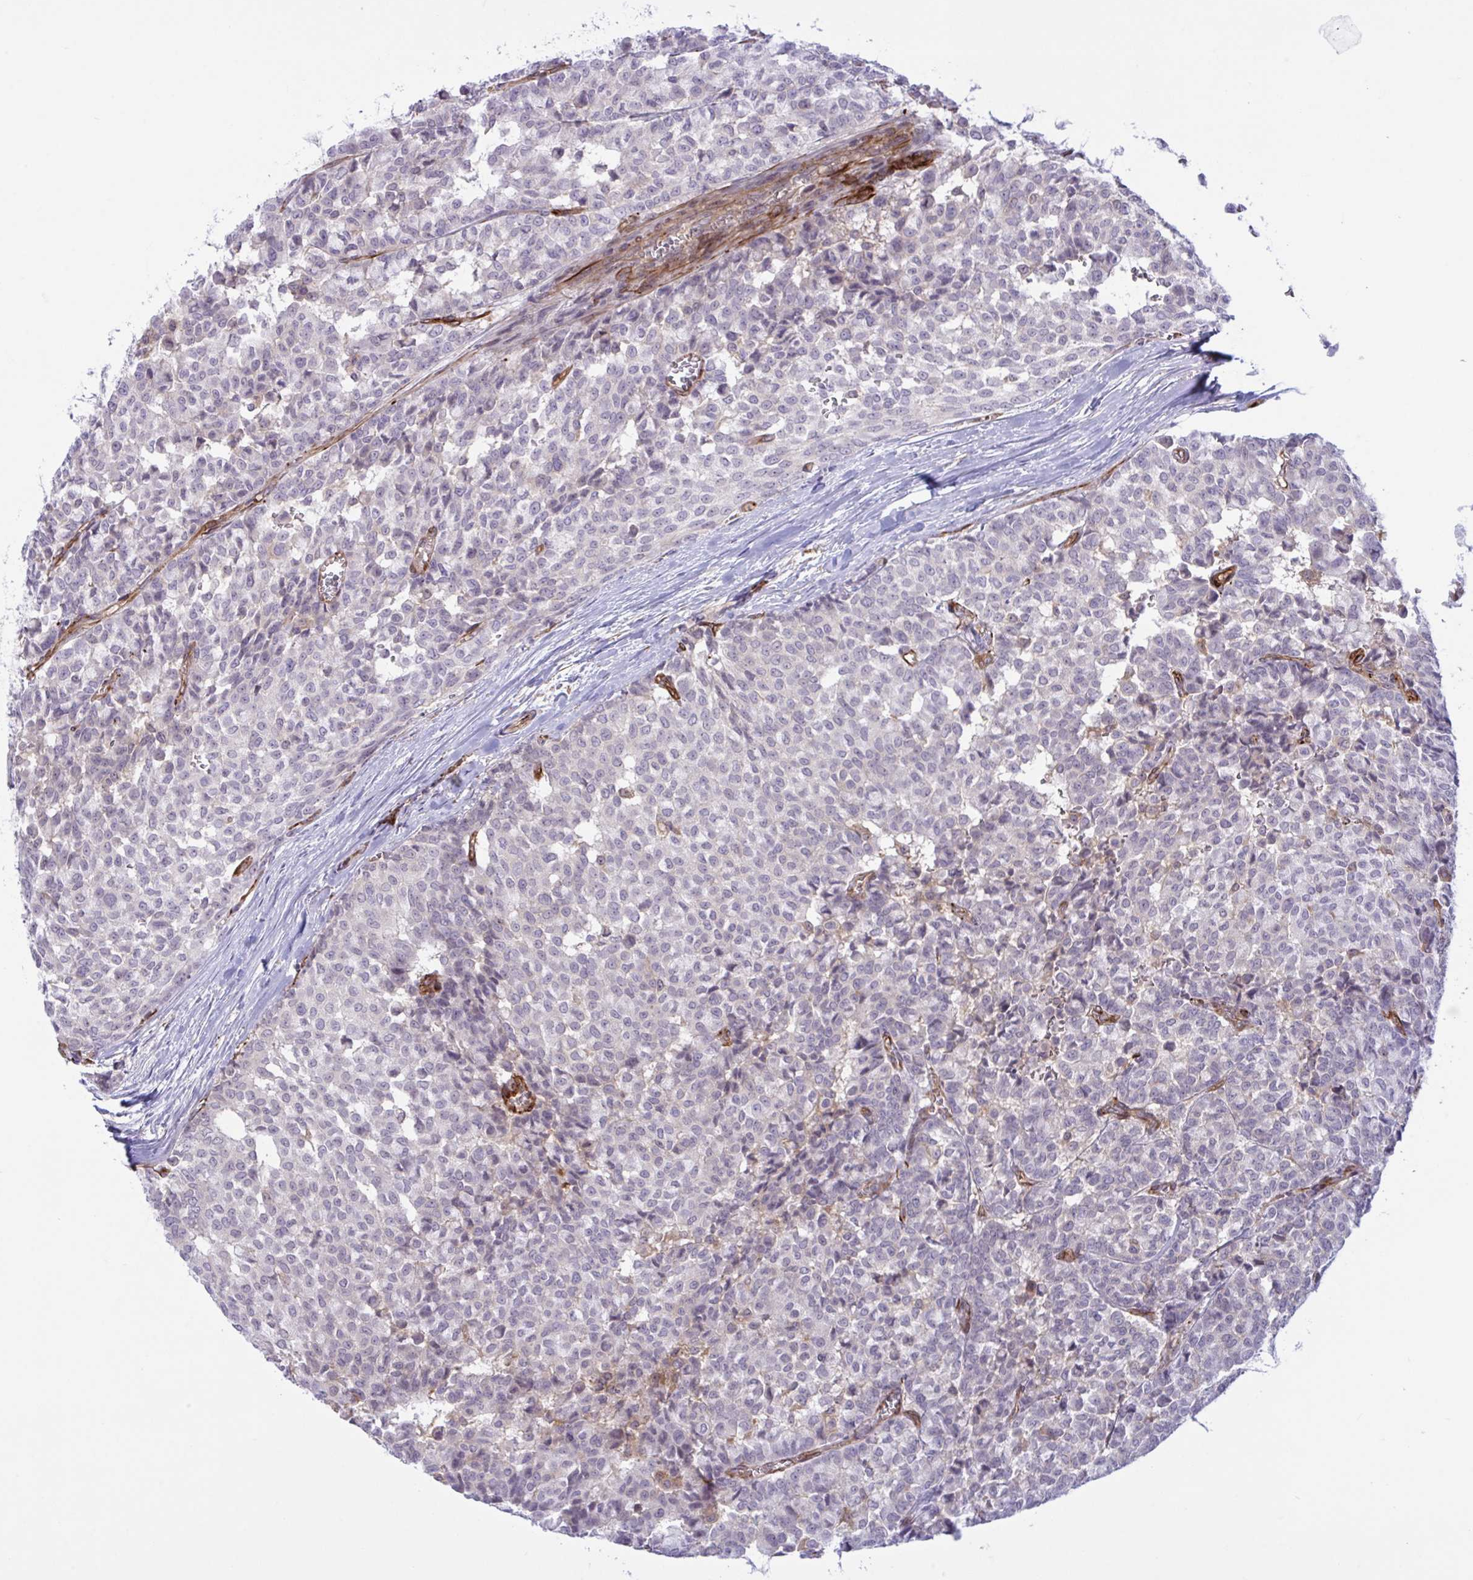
{"staining": {"intensity": "negative", "quantity": "none", "location": "none"}, "tissue": "breast cancer", "cell_type": "Tumor cells", "image_type": "cancer", "snomed": [{"axis": "morphology", "description": "Duct carcinoma"}, {"axis": "topography", "description": "Breast"}], "caption": "Breast cancer stained for a protein using IHC demonstrates no expression tumor cells.", "gene": "PRRT4", "patient": {"sex": "female", "age": 91}}